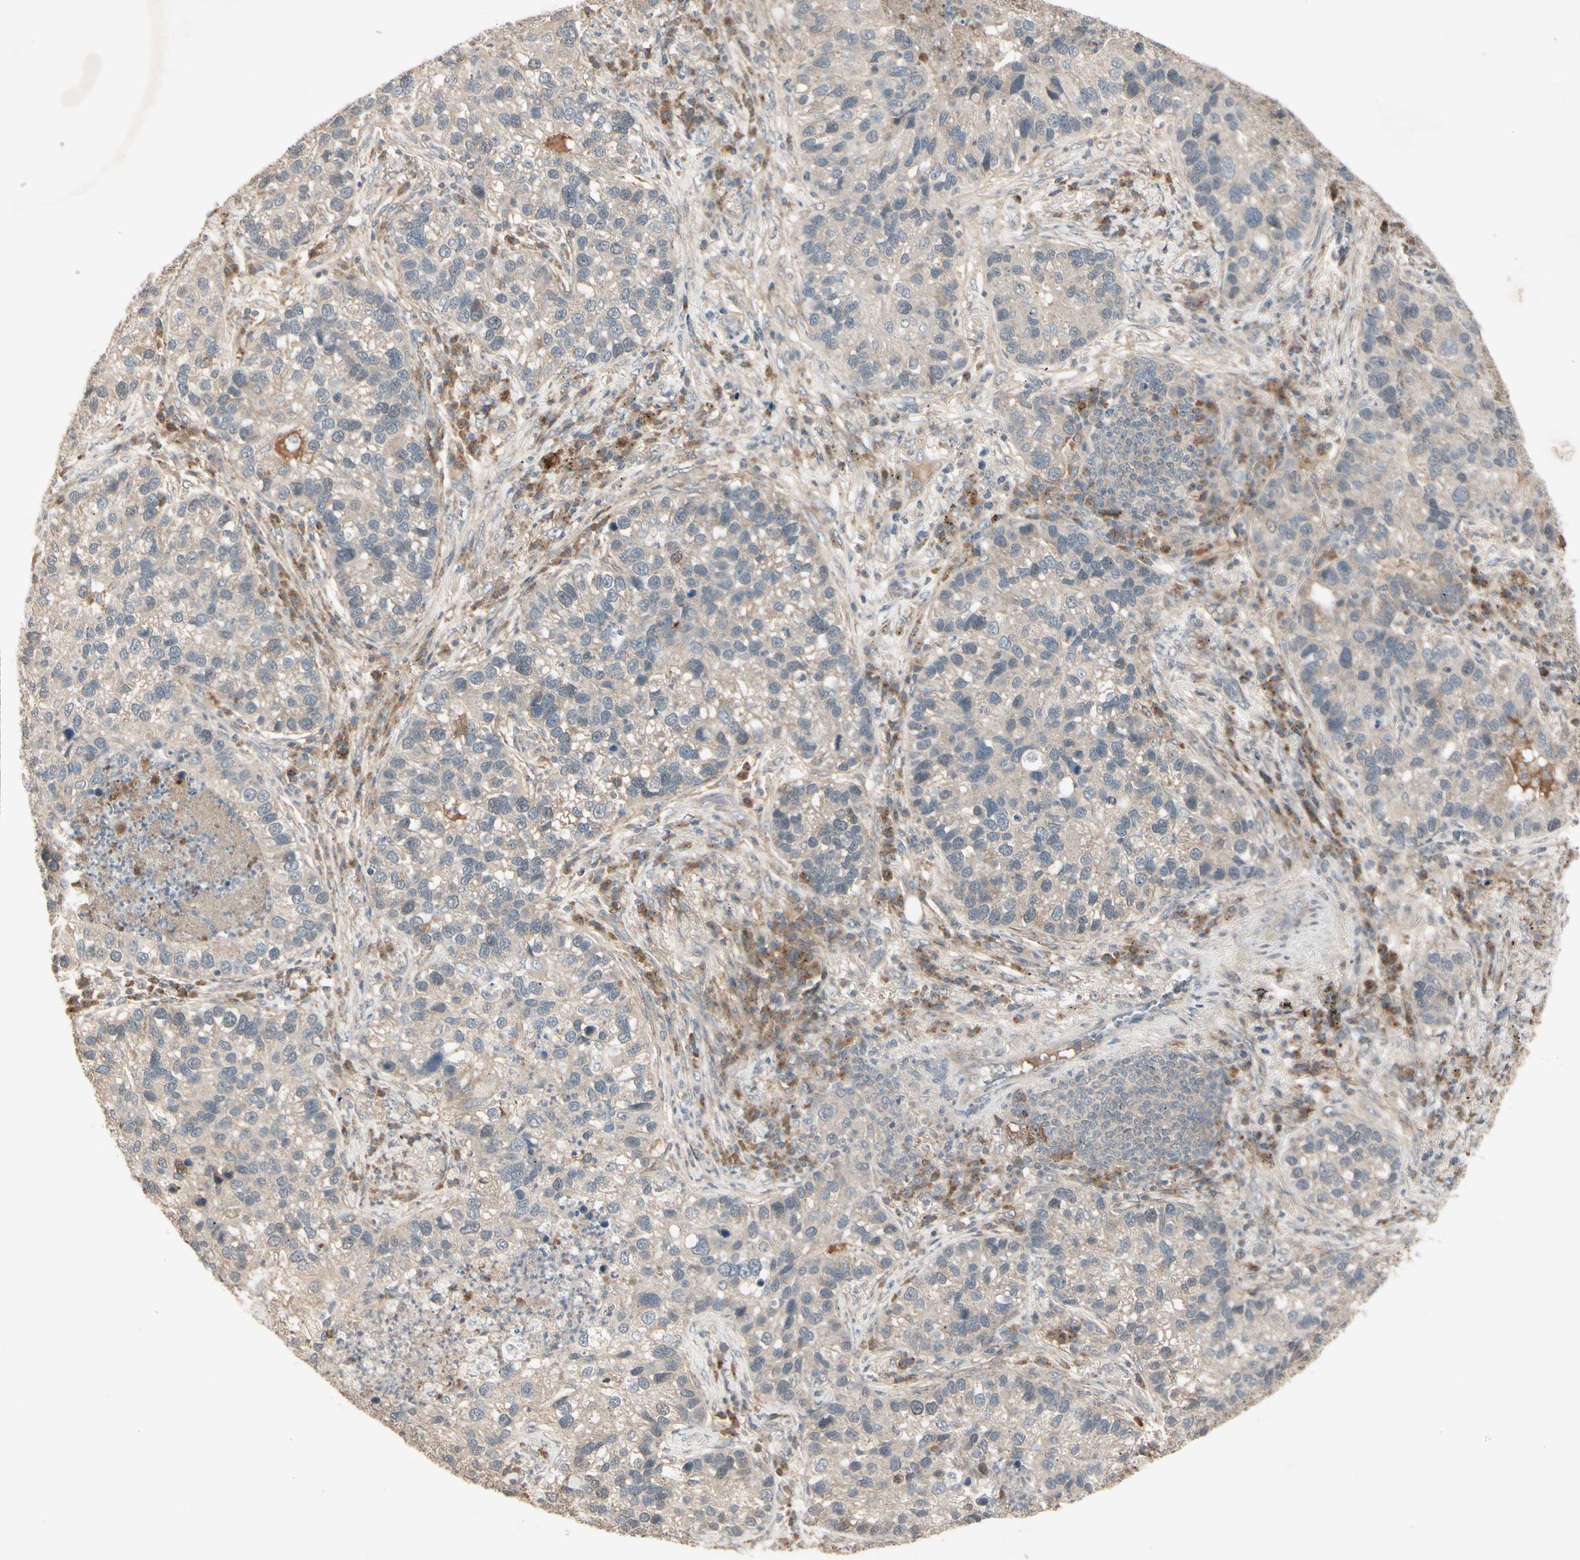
{"staining": {"intensity": "negative", "quantity": "none", "location": "none"}, "tissue": "lung cancer", "cell_type": "Tumor cells", "image_type": "cancer", "snomed": [{"axis": "morphology", "description": "Normal tissue, NOS"}, {"axis": "morphology", "description": "Adenocarcinoma, NOS"}, {"axis": "topography", "description": "Bronchus"}, {"axis": "topography", "description": "Lung"}], "caption": "IHC of lung cancer (adenocarcinoma) demonstrates no expression in tumor cells.", "gene": "FHDC1", "patient": {"sex": "male", "age": 54}}